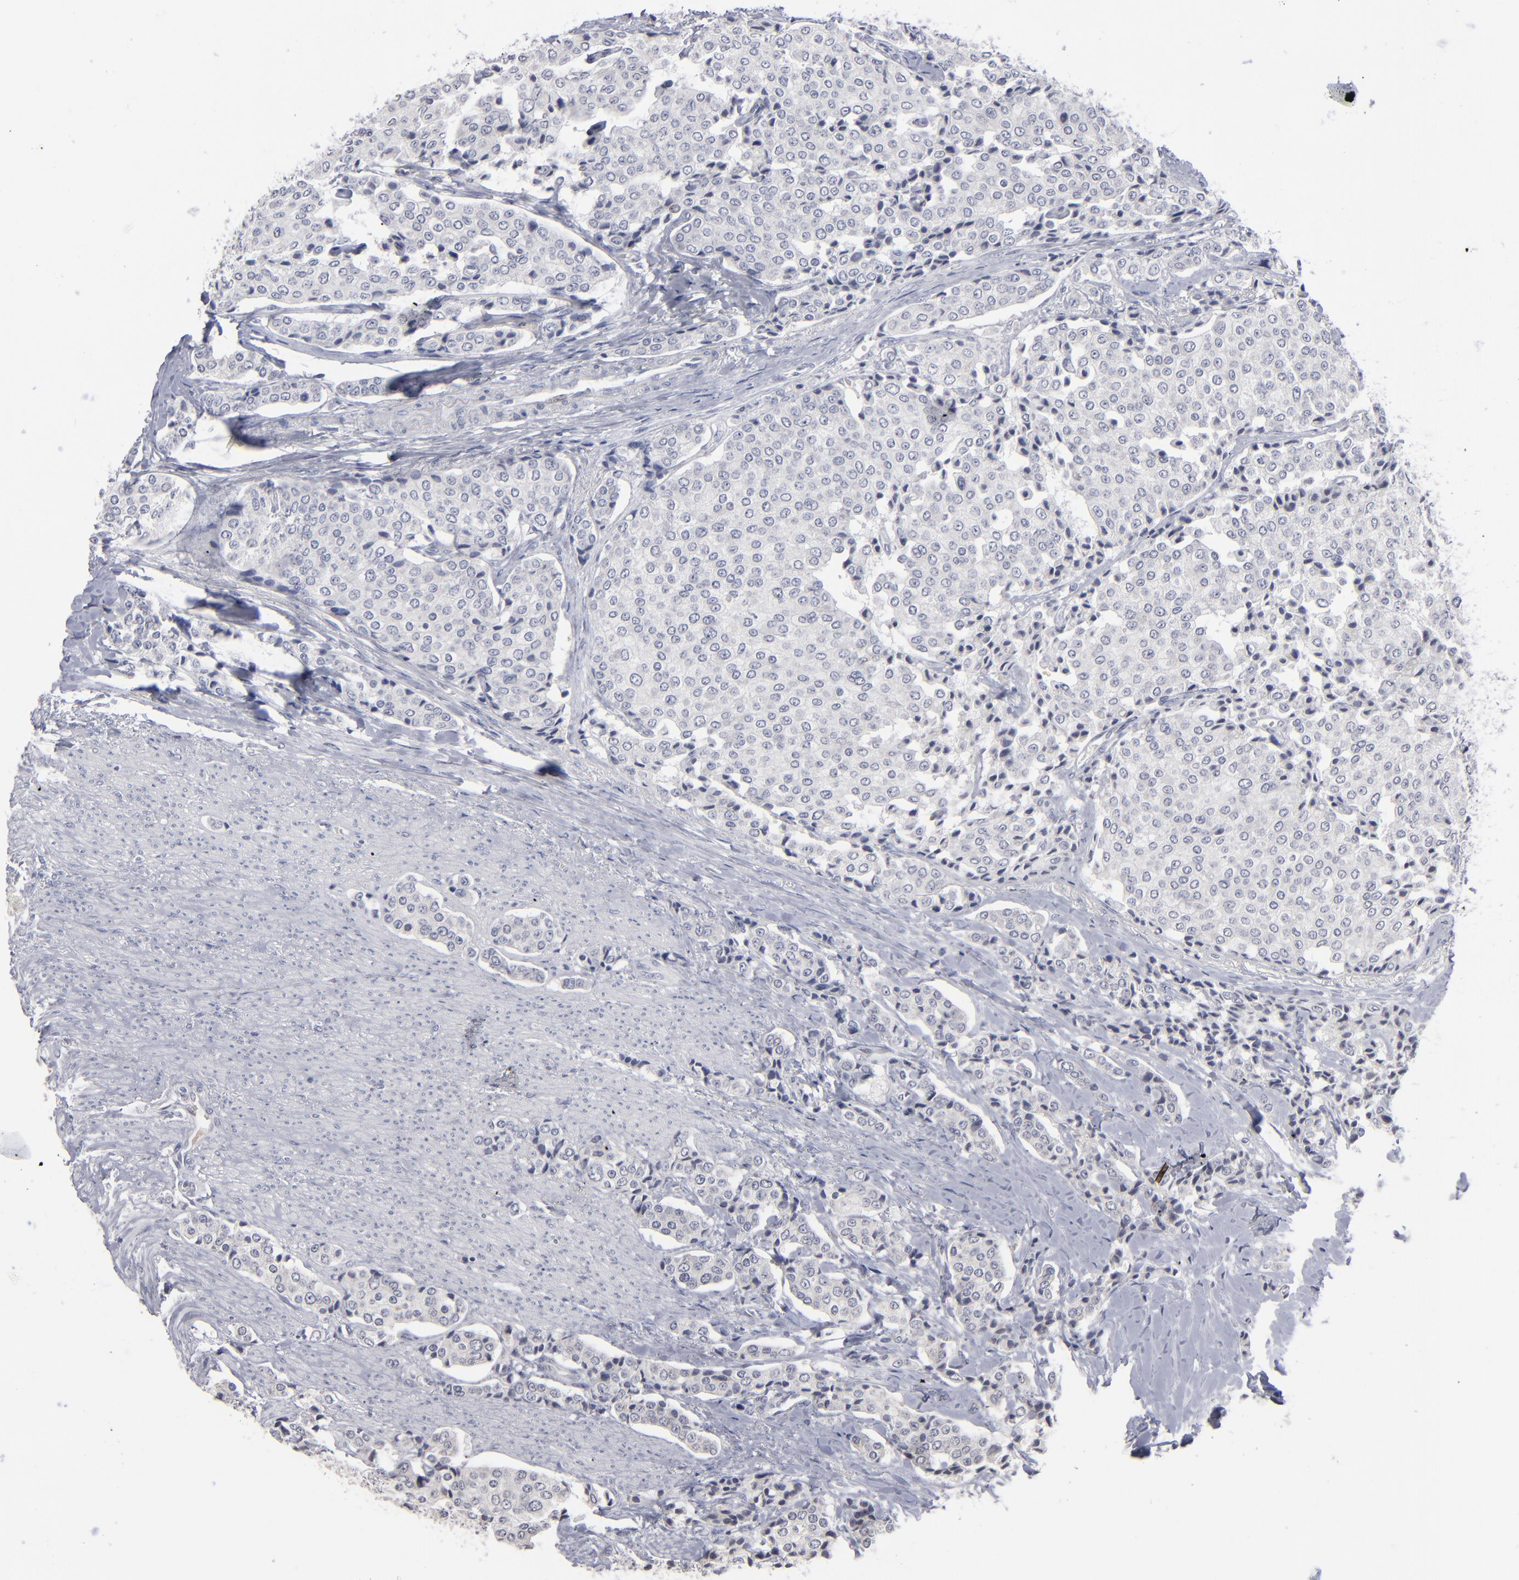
{"staining": {"intensity": "negative", "quantity": "none", "location": "none"}, "tissue": "carcinoid", "cell_type": "Tumor cells", "image_type": "cancer", "snomed": [{"axis": "morphology", "description": "Carcinoid, malignant, NOS"}, {"axis": "topography", "description": "Colon"}], "caption": "Carcinoid was stained to show a protein in brown. There is no significant positivity in tumor cells.", "gene": "RPH3A", "patient": {"sex": "female", "age": 61}}